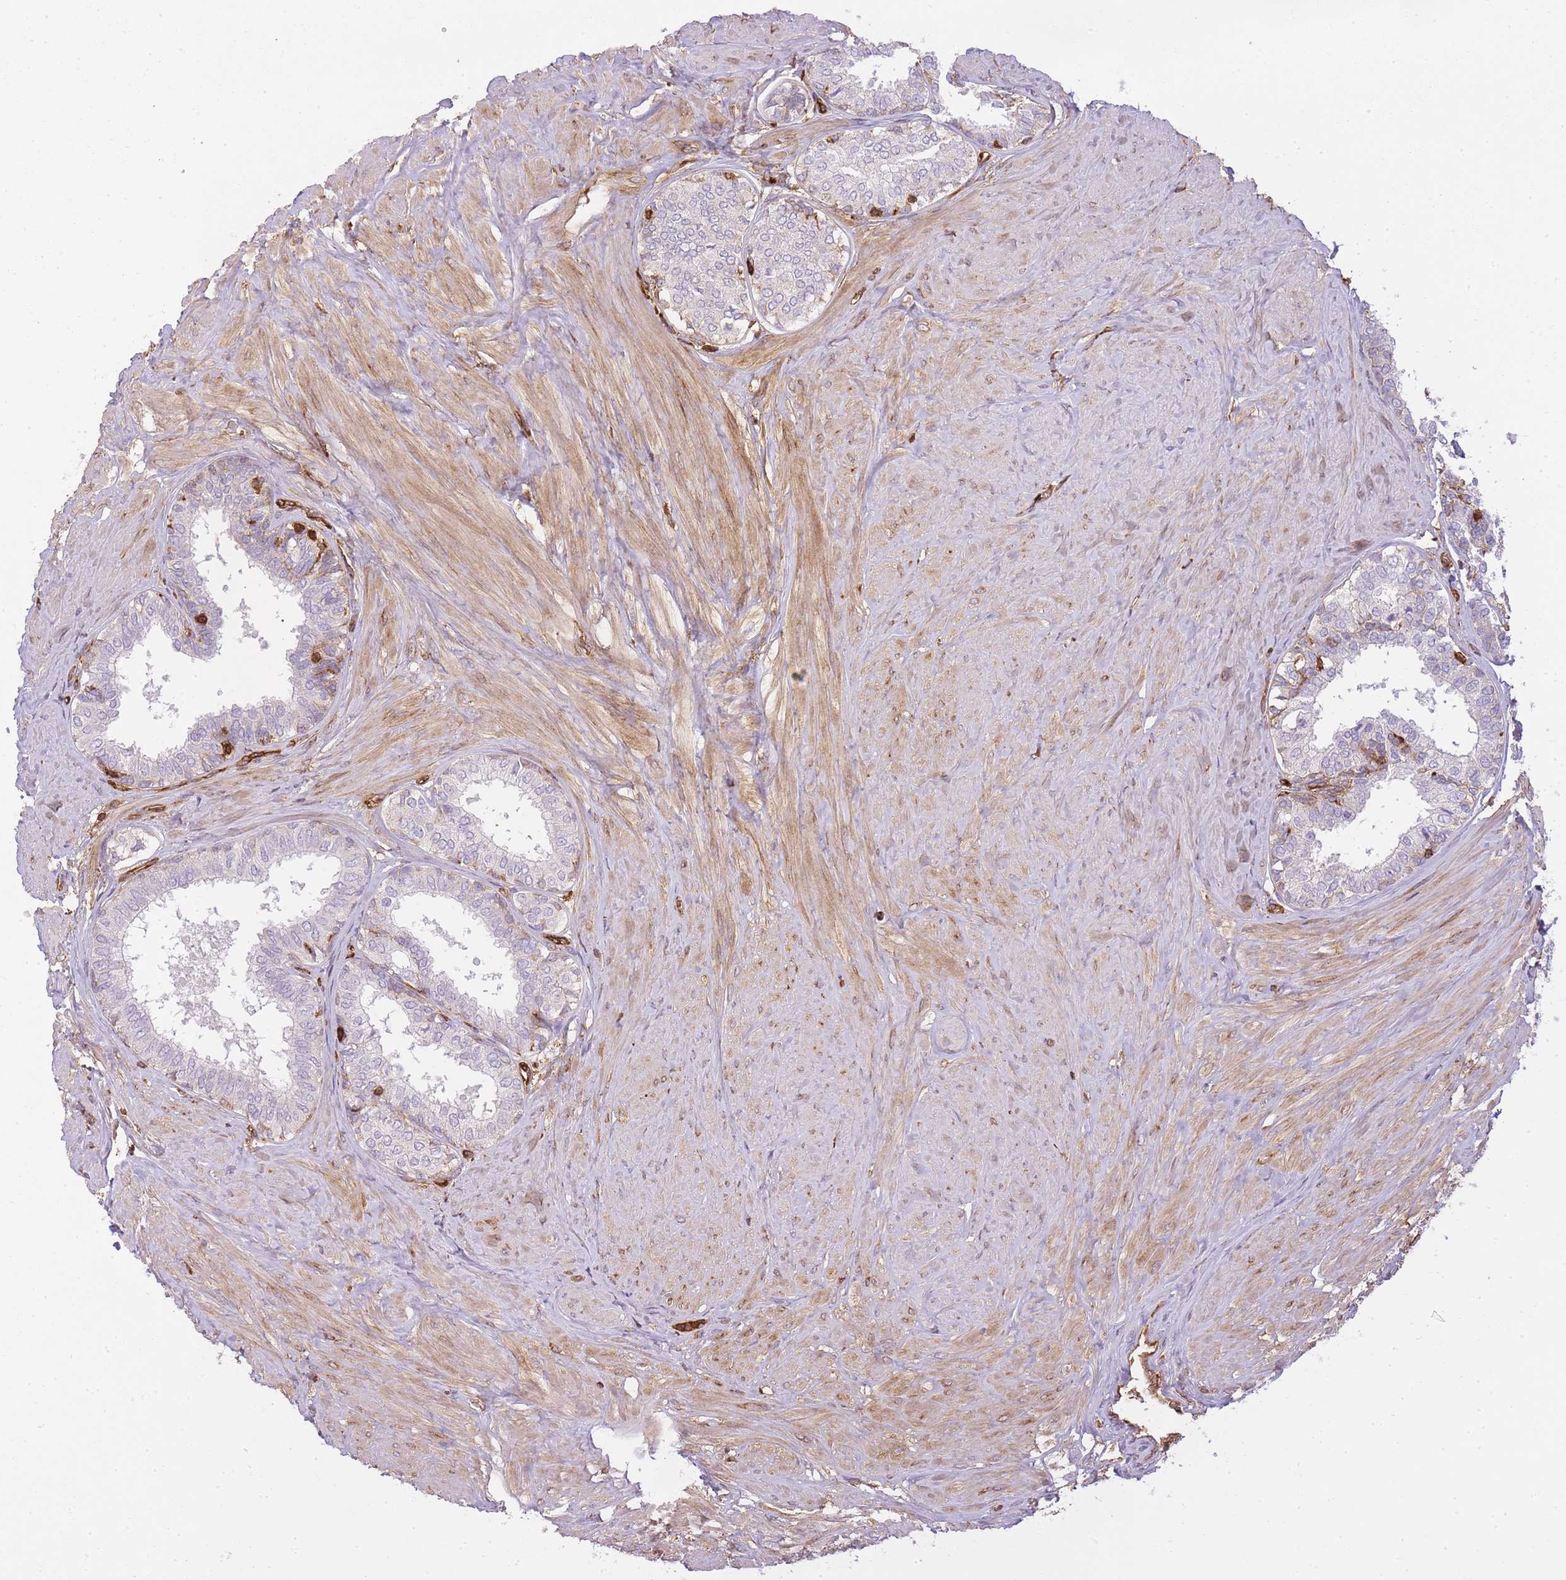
{"staining": {"intensity": "moderate", "quantity": "<25%", "location": "cytoplasmic/membranous"}, "tissue": "prostate", "cell_type": "Glandular cells", "image_type": "normal", "snomed": [{"axis": "morphology", "description": "Normal tissue, NOS"}, {"axis": "topography", "description": "Prostate"}], "caption": "About <25% of glandular cells in benign prostate reveal moderate cytoplasmic/membranous protein staining as visualized by brown immunohistochemical staining.", "gene": "MSN", "patient": {"sex": "male", "age": 48}}